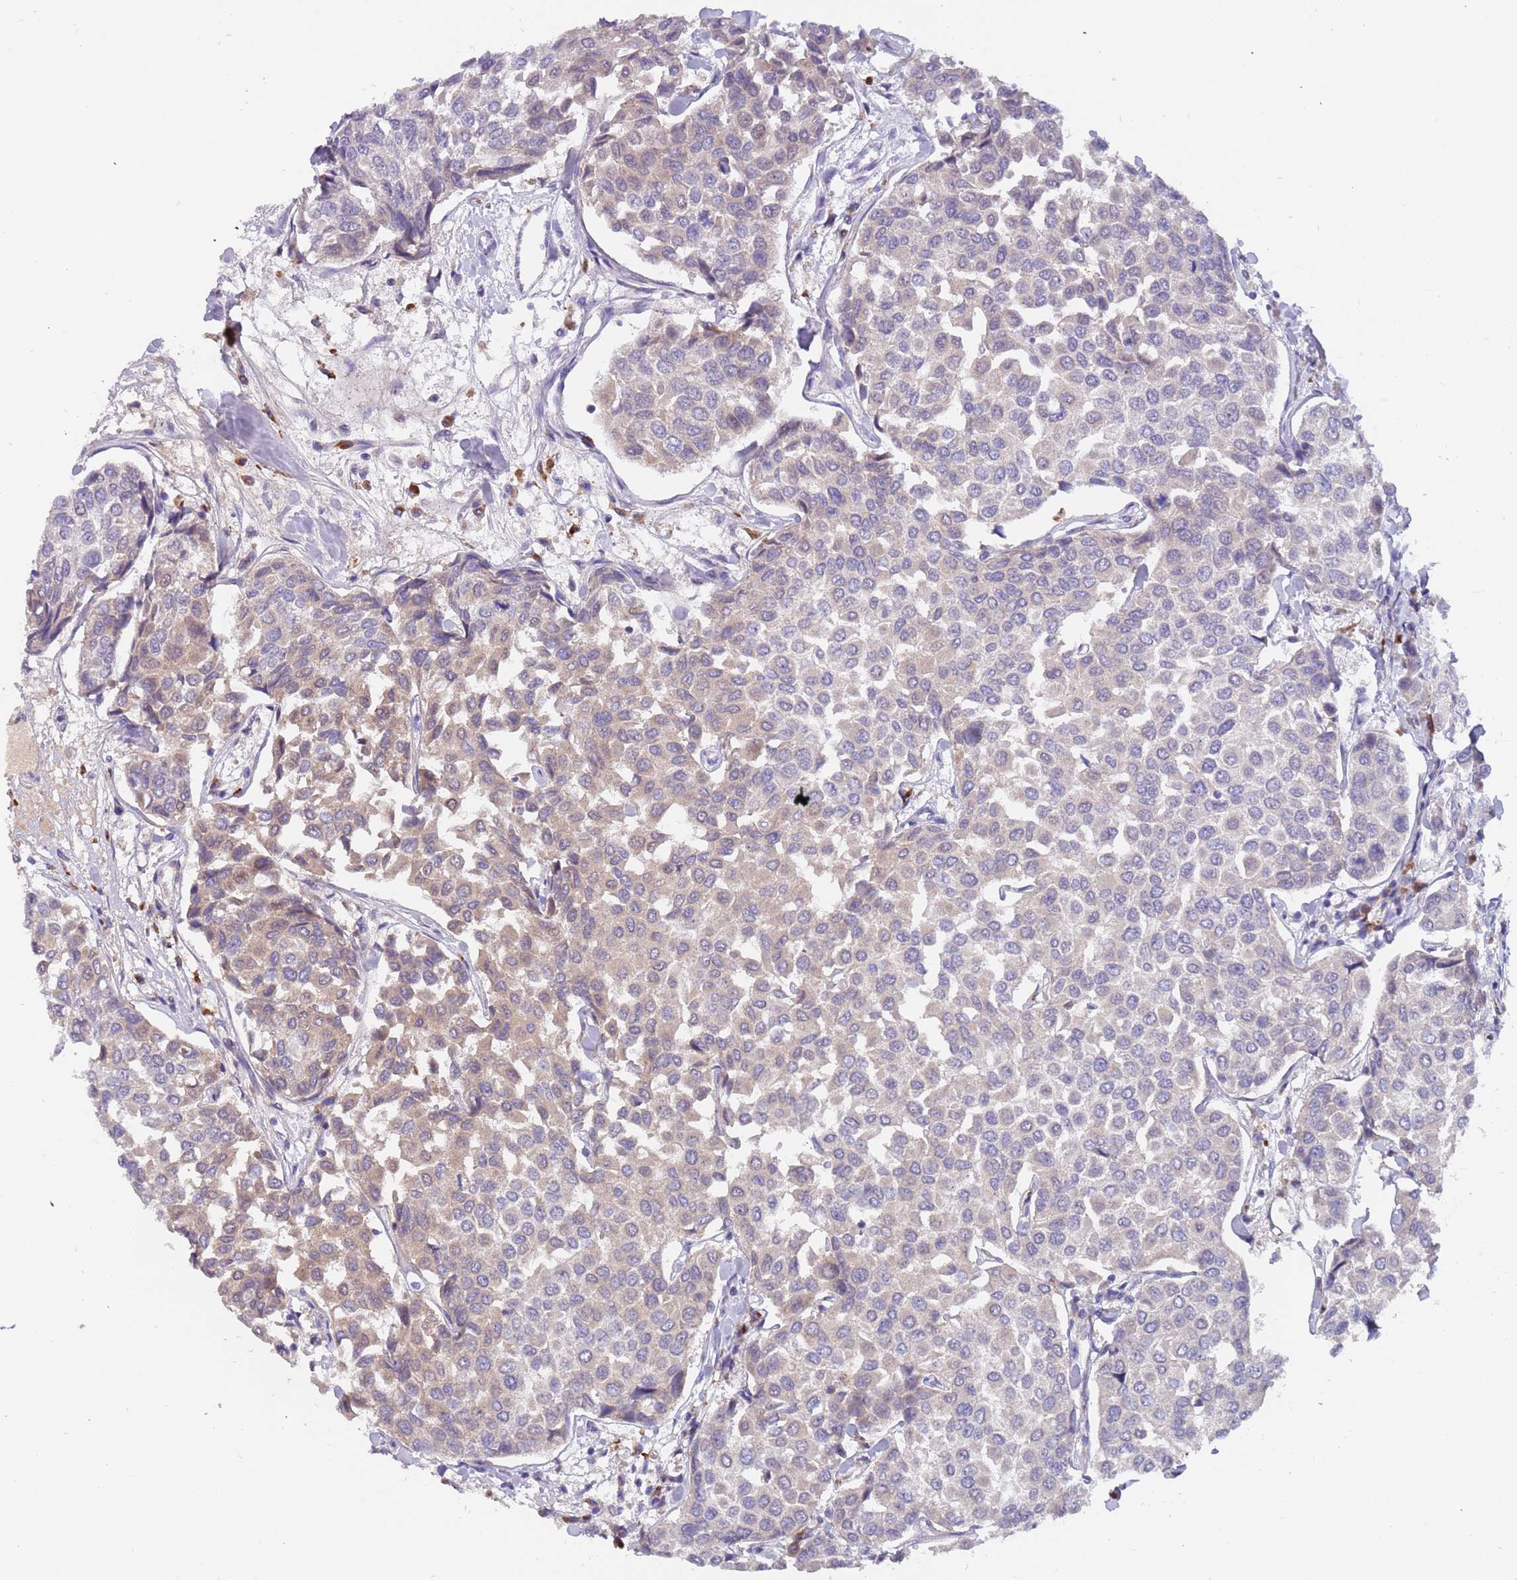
{"staining": {"intensity": "weak", "quantity": "<25%", "location": "cytoplasmic/membranous"}, "tissue": "breast cancer", "cell_type": "Tumor cells", "image_type": "cancer", "snomed": [{"axis": "morphology", "description": "Duct carcinoma"}, {"axis": "topography", "description": "Breast"}], "caption": "The immunohistochemistry (IHC) photomicrograph has no significant expression in tumor cells of breast cancer tissue.", "gene": "ZNF746", "patient": {"sex": "female", "age": 55}}